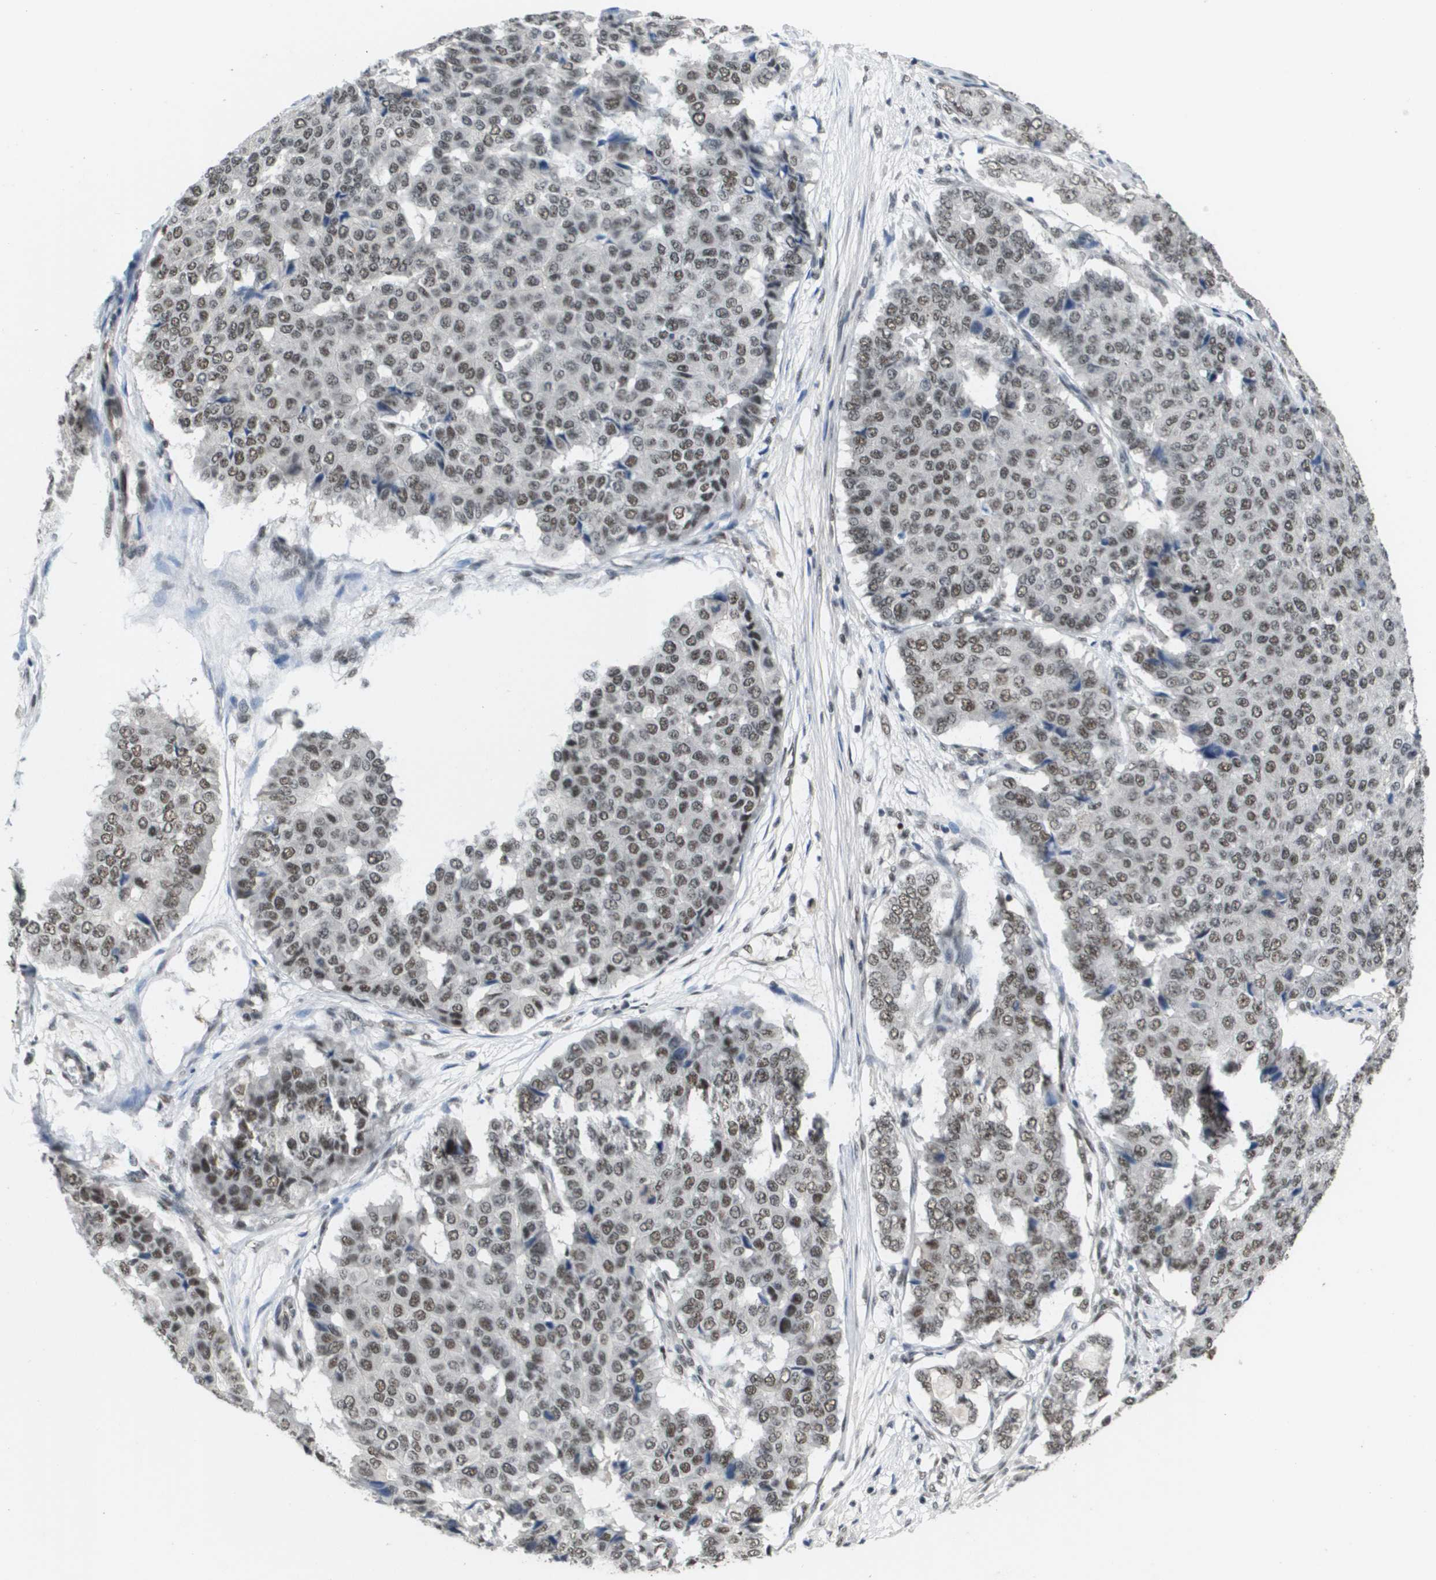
{"staining": {"intensity": "weak", "quantity": ">75%", "location": "nuclear"}, "tissue": "pancreatic cancer", "cell_type": "Tumor cells", "image_type": "cancer", "snomed": [{"axis": "morphology", "description": "Adenocarcinoma, NOS"}, {"axis": "topography", "description": "Pancreas"}], "caption": "Weak nuclear positivity is identified in approximately >75% of tumor cells in pancreatic cancer (adenocarcinoma).", "gene": "ISY1", "patient": {"sex": "male", "age": 50}}